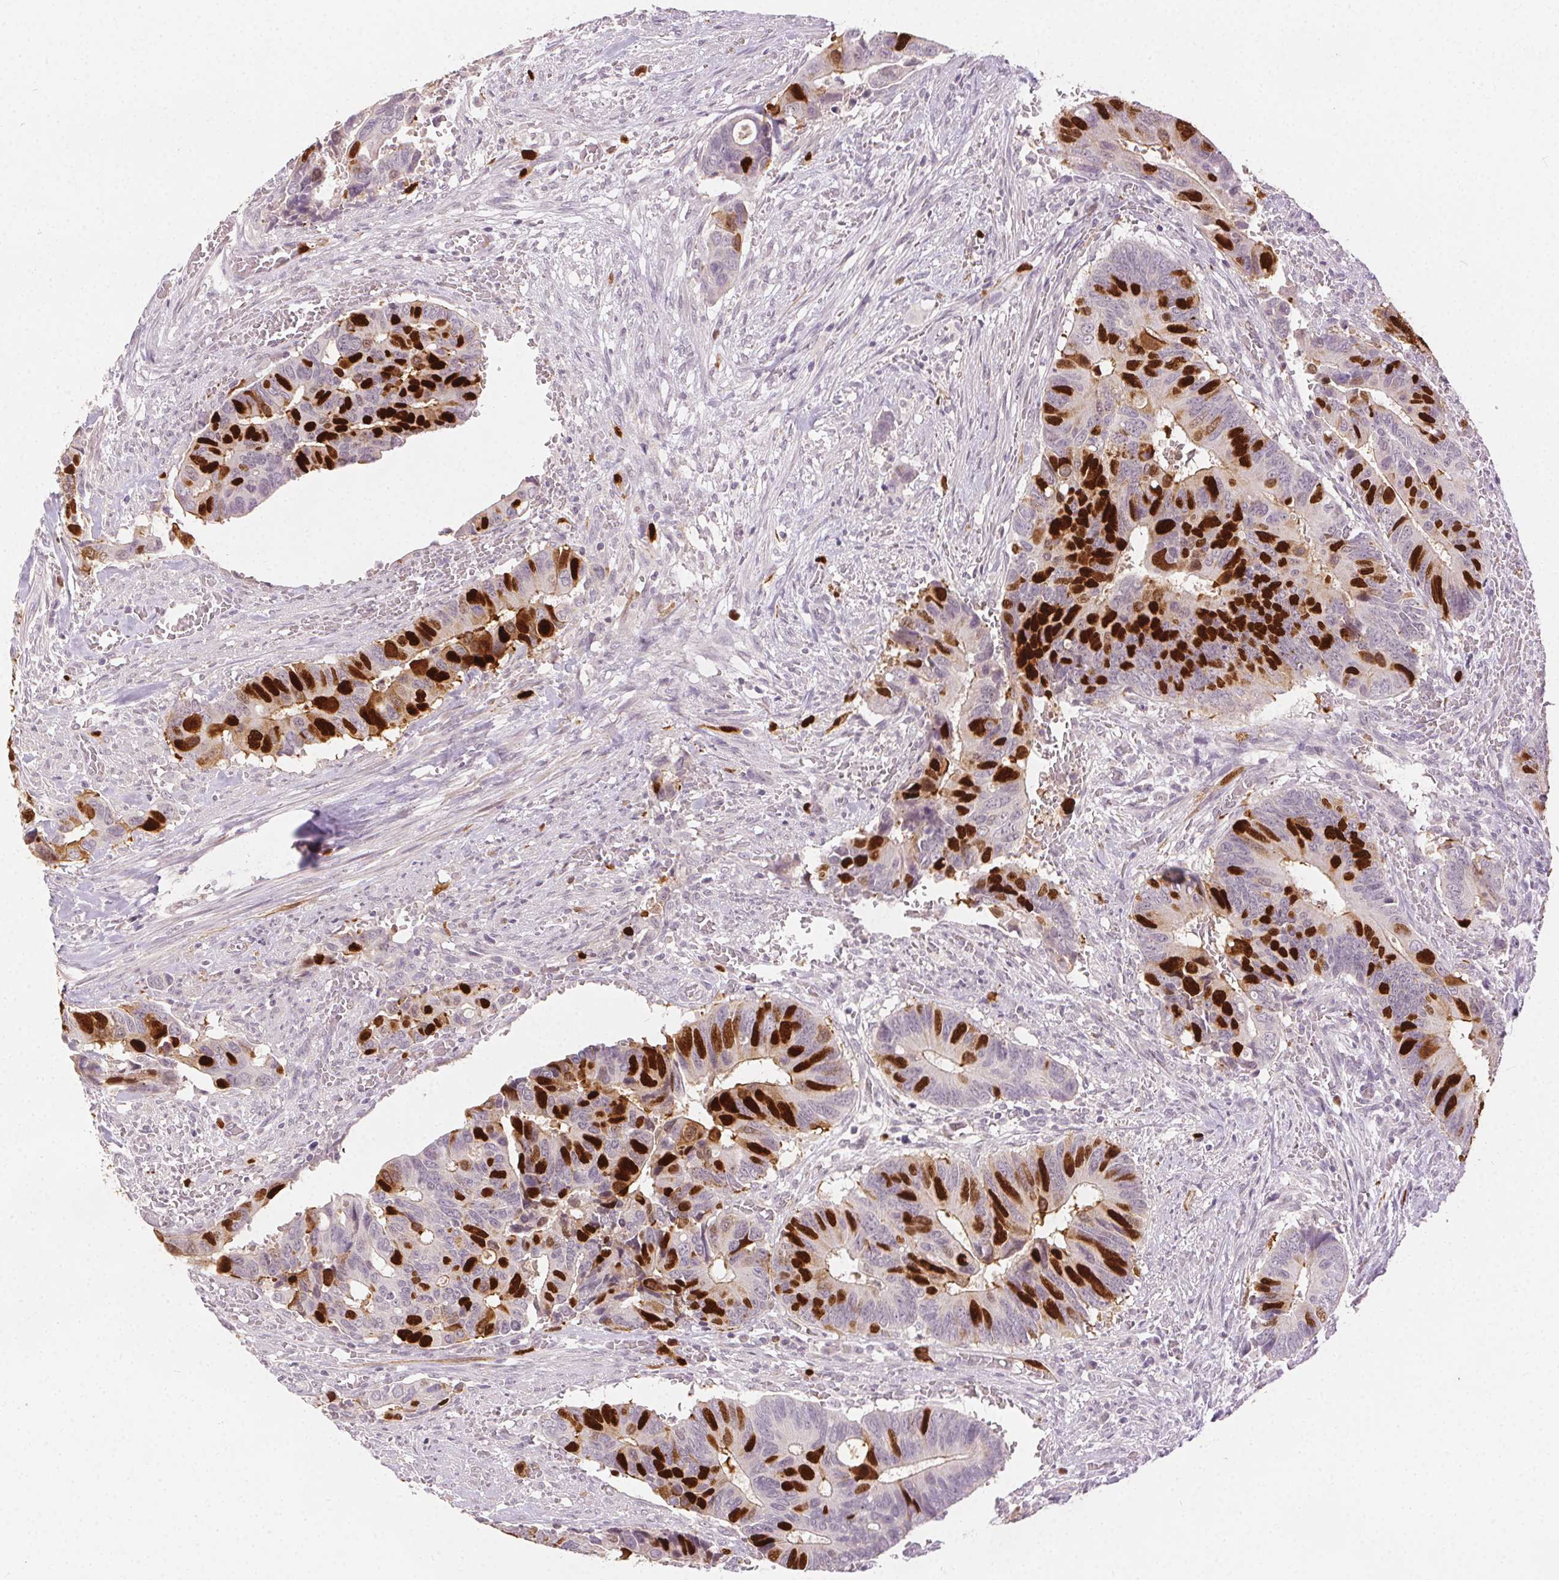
{"staining": {"intensity": "strong", "quantity": "25%-75%", "location": "nuclear"}, "tissue": "colorectal cancer", "cell_type": "Tumor cells", "image_type": "cancer", "snomed": [{"axis": "morphology", "description": "Adenocarcinoma, NOS"}, {"axis": "topography", "description": "Colon"}], "caption": "An immunohistochemistry image of tumor tissue is shown. Protein staining in brown highlights strong nuclear positivity in colorectal cancer (adenocarcinoma) within tumor cells. The staining is performed using DAB (3,3'-diaminobenzidine) brown chromogen to label protein expression. The nuclei are counter-stained blue using hematoxylin.", "gene": "ANLN", "patient": {"sex": "male", "age": 49}}